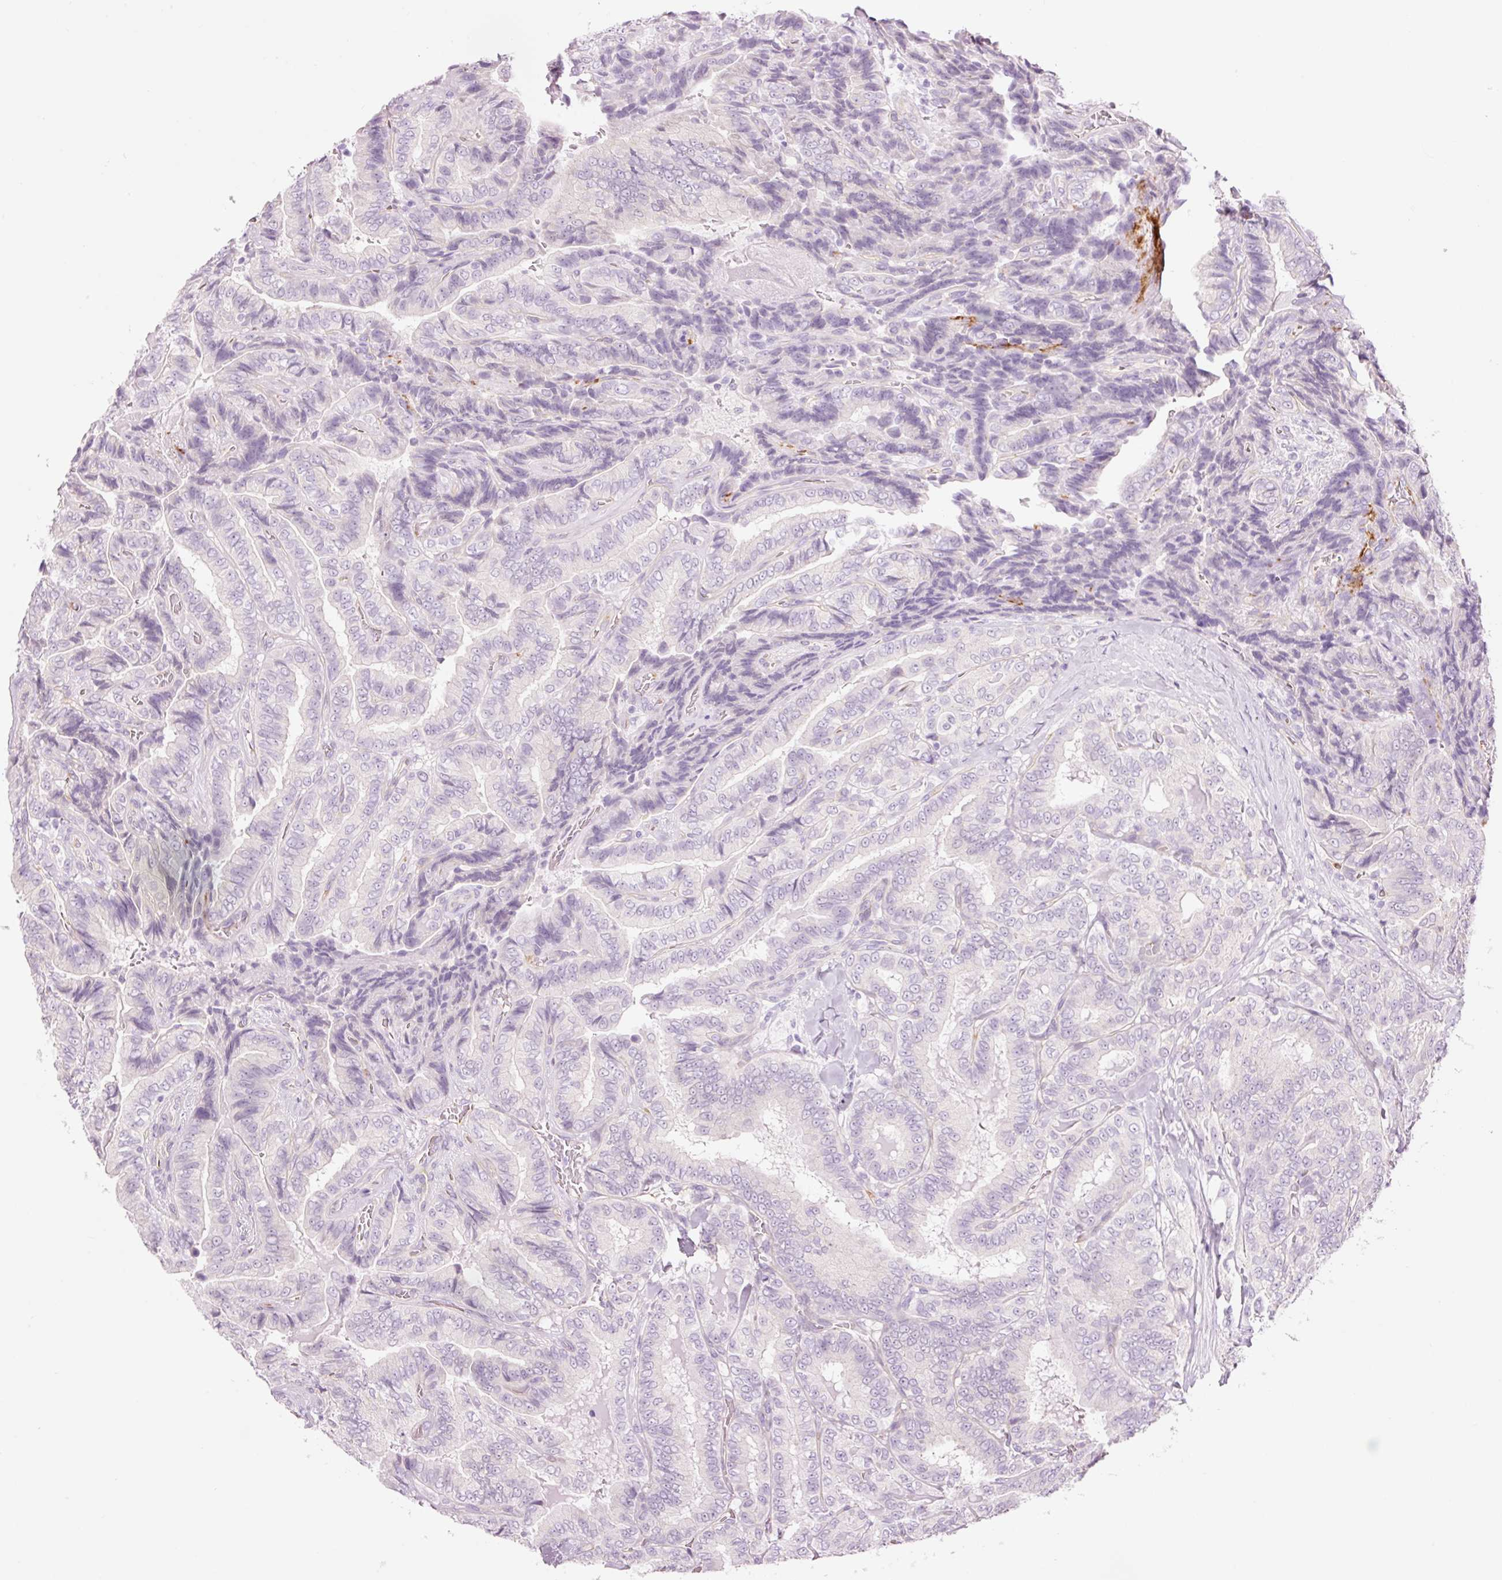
{"staining": {"intensity": "negative", "quantity": "none", "location": "none"}, "tissue": "thyroid cancer", "cell_type": "Tumor cells", "image_type": "cancer", "snomed": [{"axis": "morphology", "description": "Papillary adenocarcinoma, NOS"}, {"axis": "topography", "description": "Thyroid gland"}], "caption": "An immunohistochemistry histopathology image of thyroid papillary adenocarcinoma is shown. There is no staining in tumor cells of thyroid papillary adenocarcinoma.", "gene": "HSPA4L", "patient": {"sex": "male", "age": 61}}